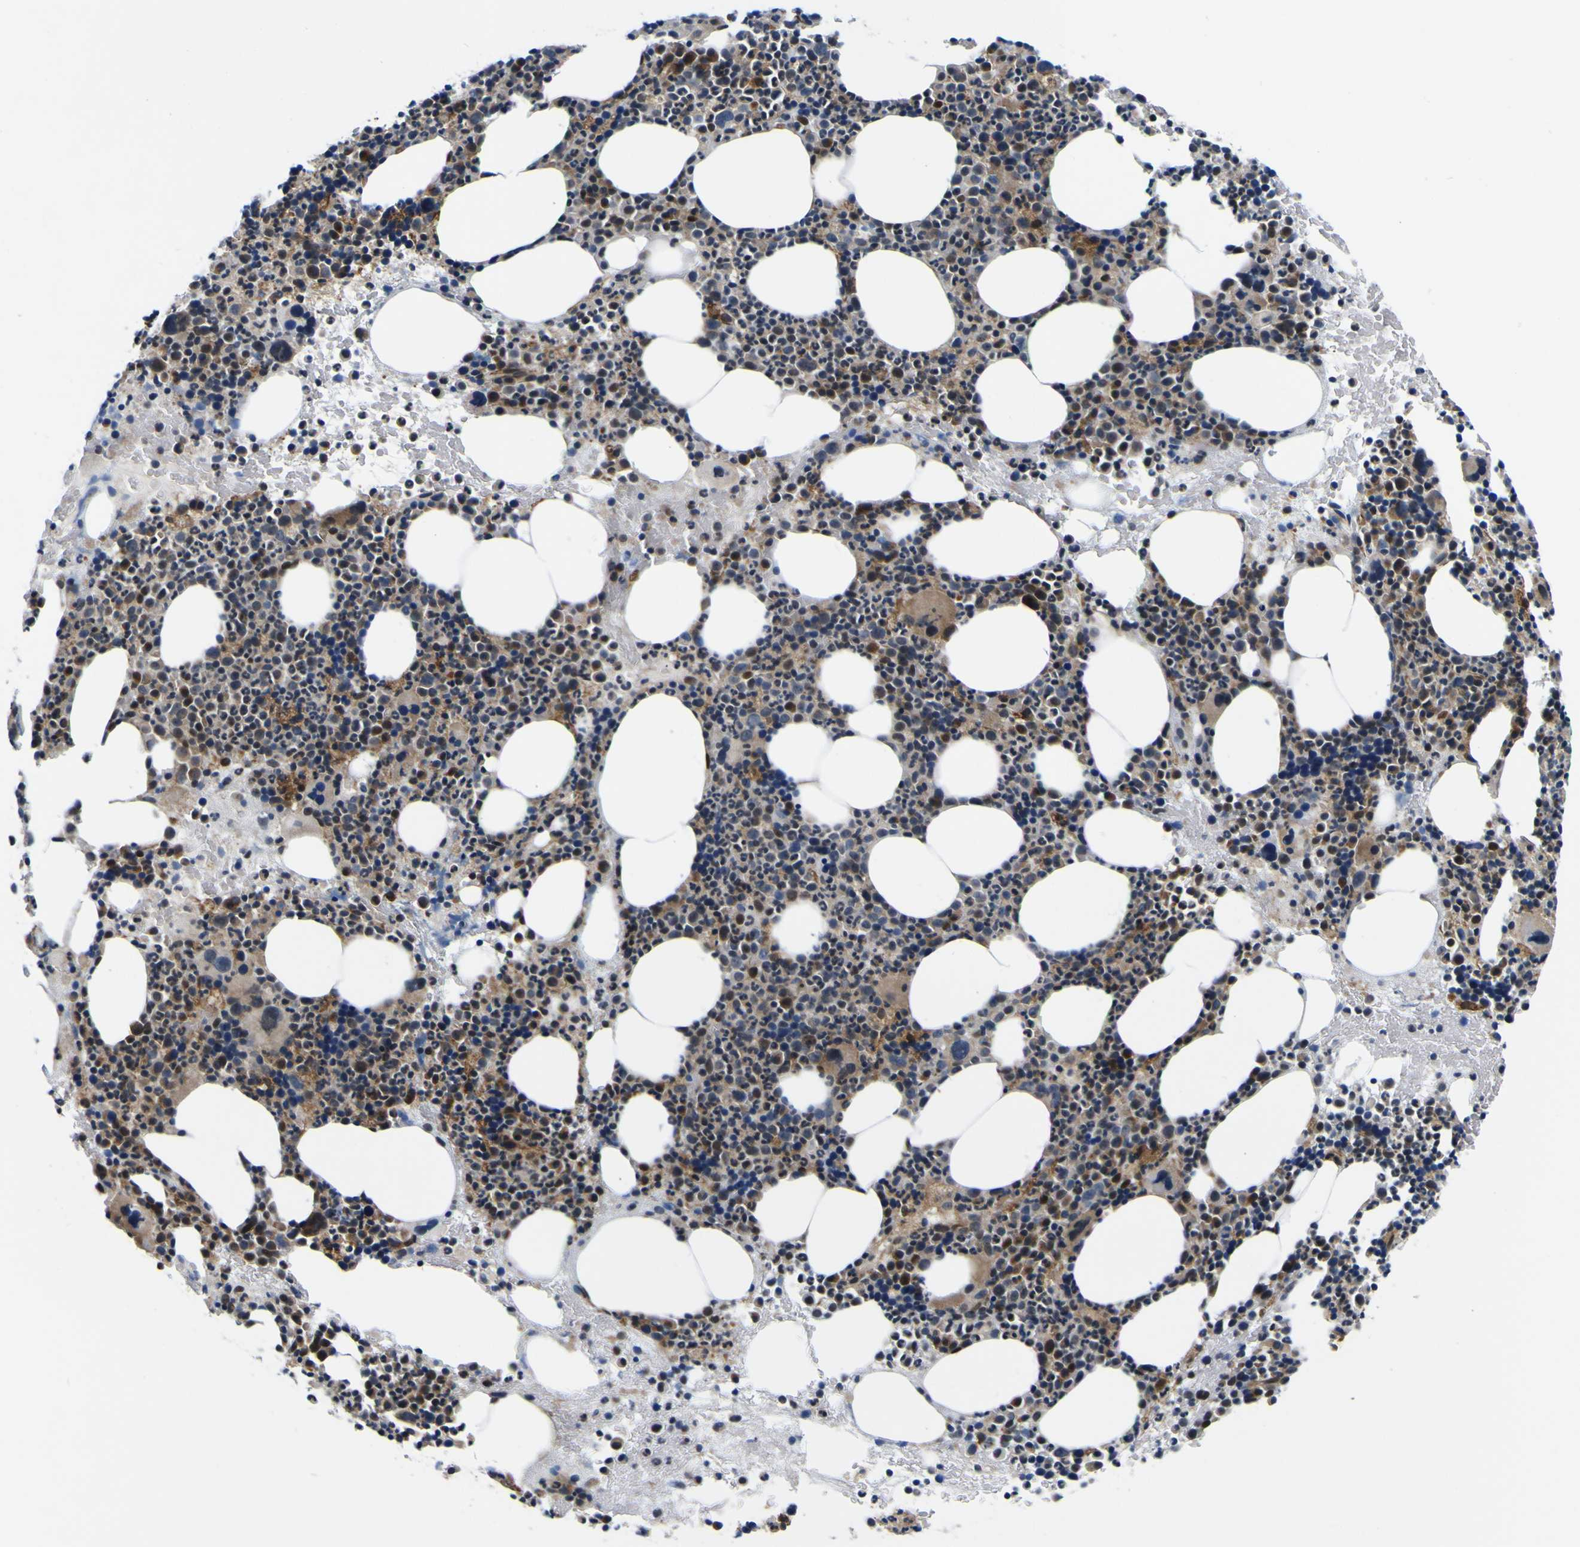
{"staining": {"intensity": "moderate", "quantity": "25%-75%", "location": "cytoplasmic/membranous"}, "tissue": "bone marrow", "cell_type": "Hematopoietic cells", "image_type": "normal", "snomed": [{"axis": "morphology", "description": "Normal tissue, NOS"}, {"axis": "morphology", "description": "Inflammation, NOS"}, {"axis": "topography", "description": "Bone marrow"}], "caption": "Protein expression by immunohistochemistry reveals moderate cytoplasmic/membranous positivity in approximately 25%-75% of hematopoietic cells in unremarkable bone marrow.", "gene": "POSTN", "patient": {"sex": "male", "age": 73}}